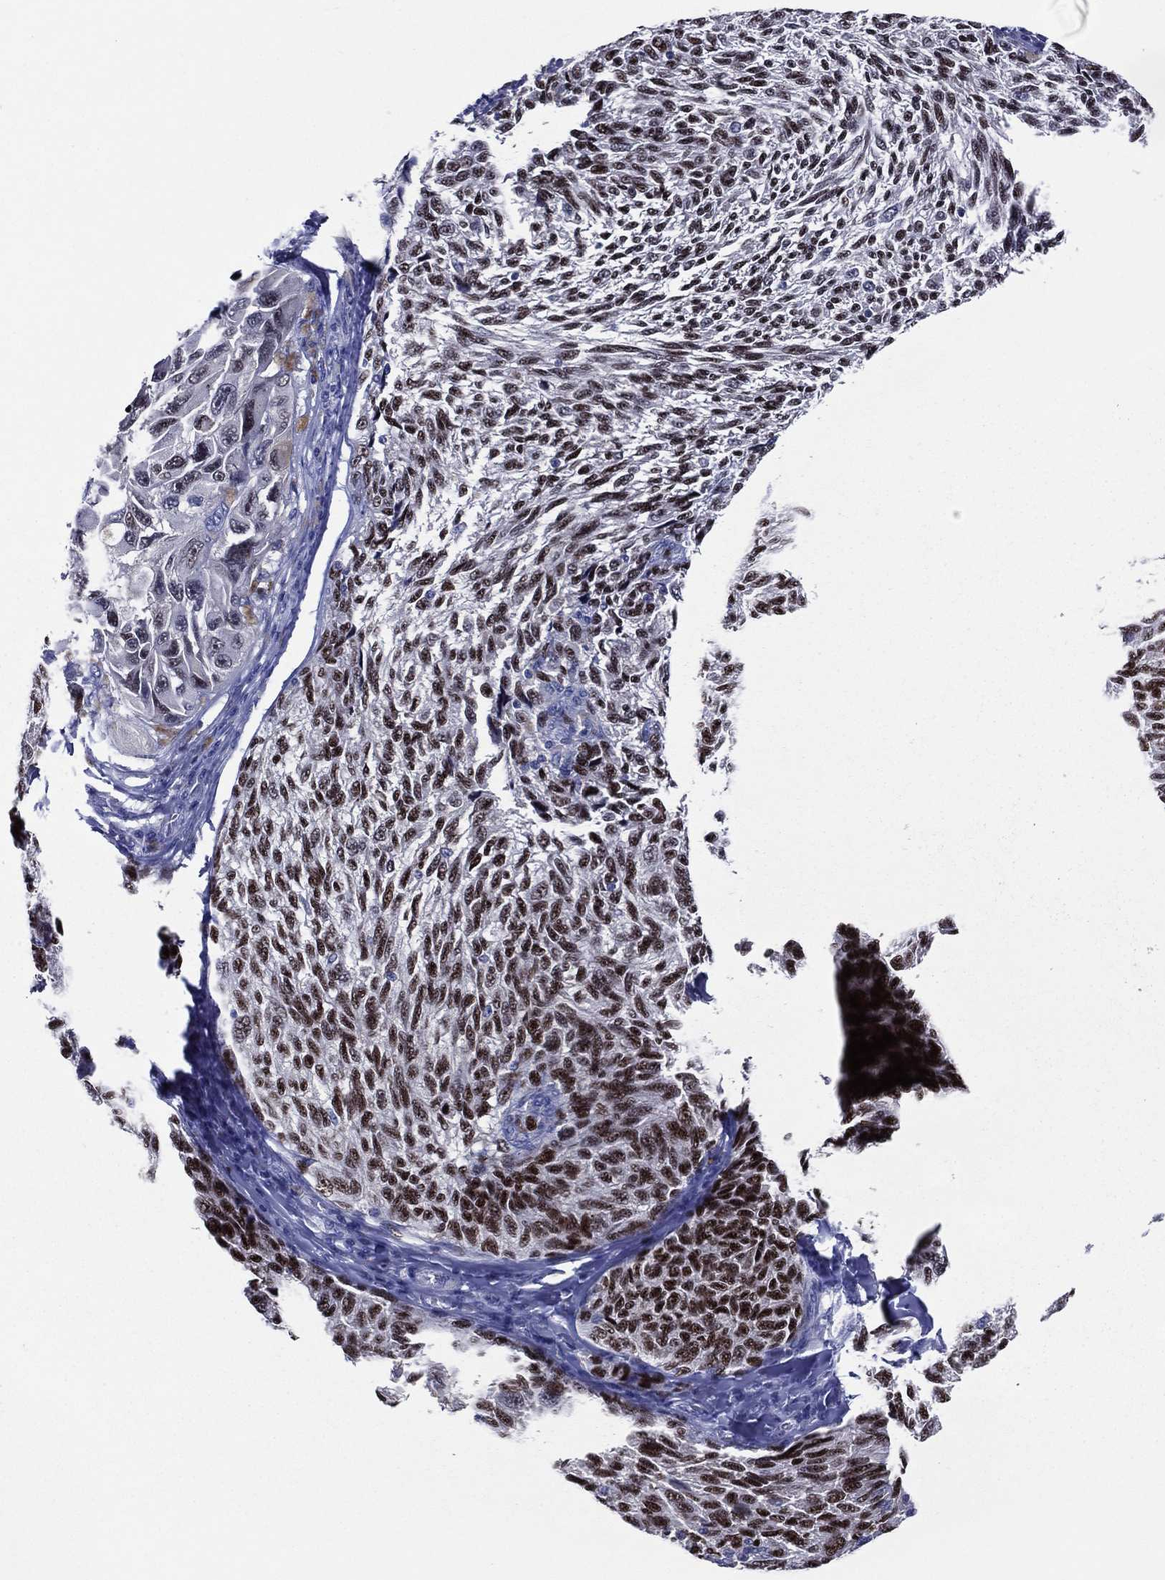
{"staining": {"intensity": "strong", "quantity": ">75%", "location": "nuclear"}, "tissue": "melanoma", "cell_type": "Tumor cells", "image_type": "cancer", "snomed": [{"axis": "morphology", "description": "Malignant melanoma, NOS"}, {"axis": "topography", "description": "Skin"}], "caption": "Malignant melanoma tissue reveals strong nuclear staining in approximately >75% of tumor cells, visualized by immunohistochemistry.", "gene": "TFAP2A", "patient": {"sex": "female", "age": 73}}